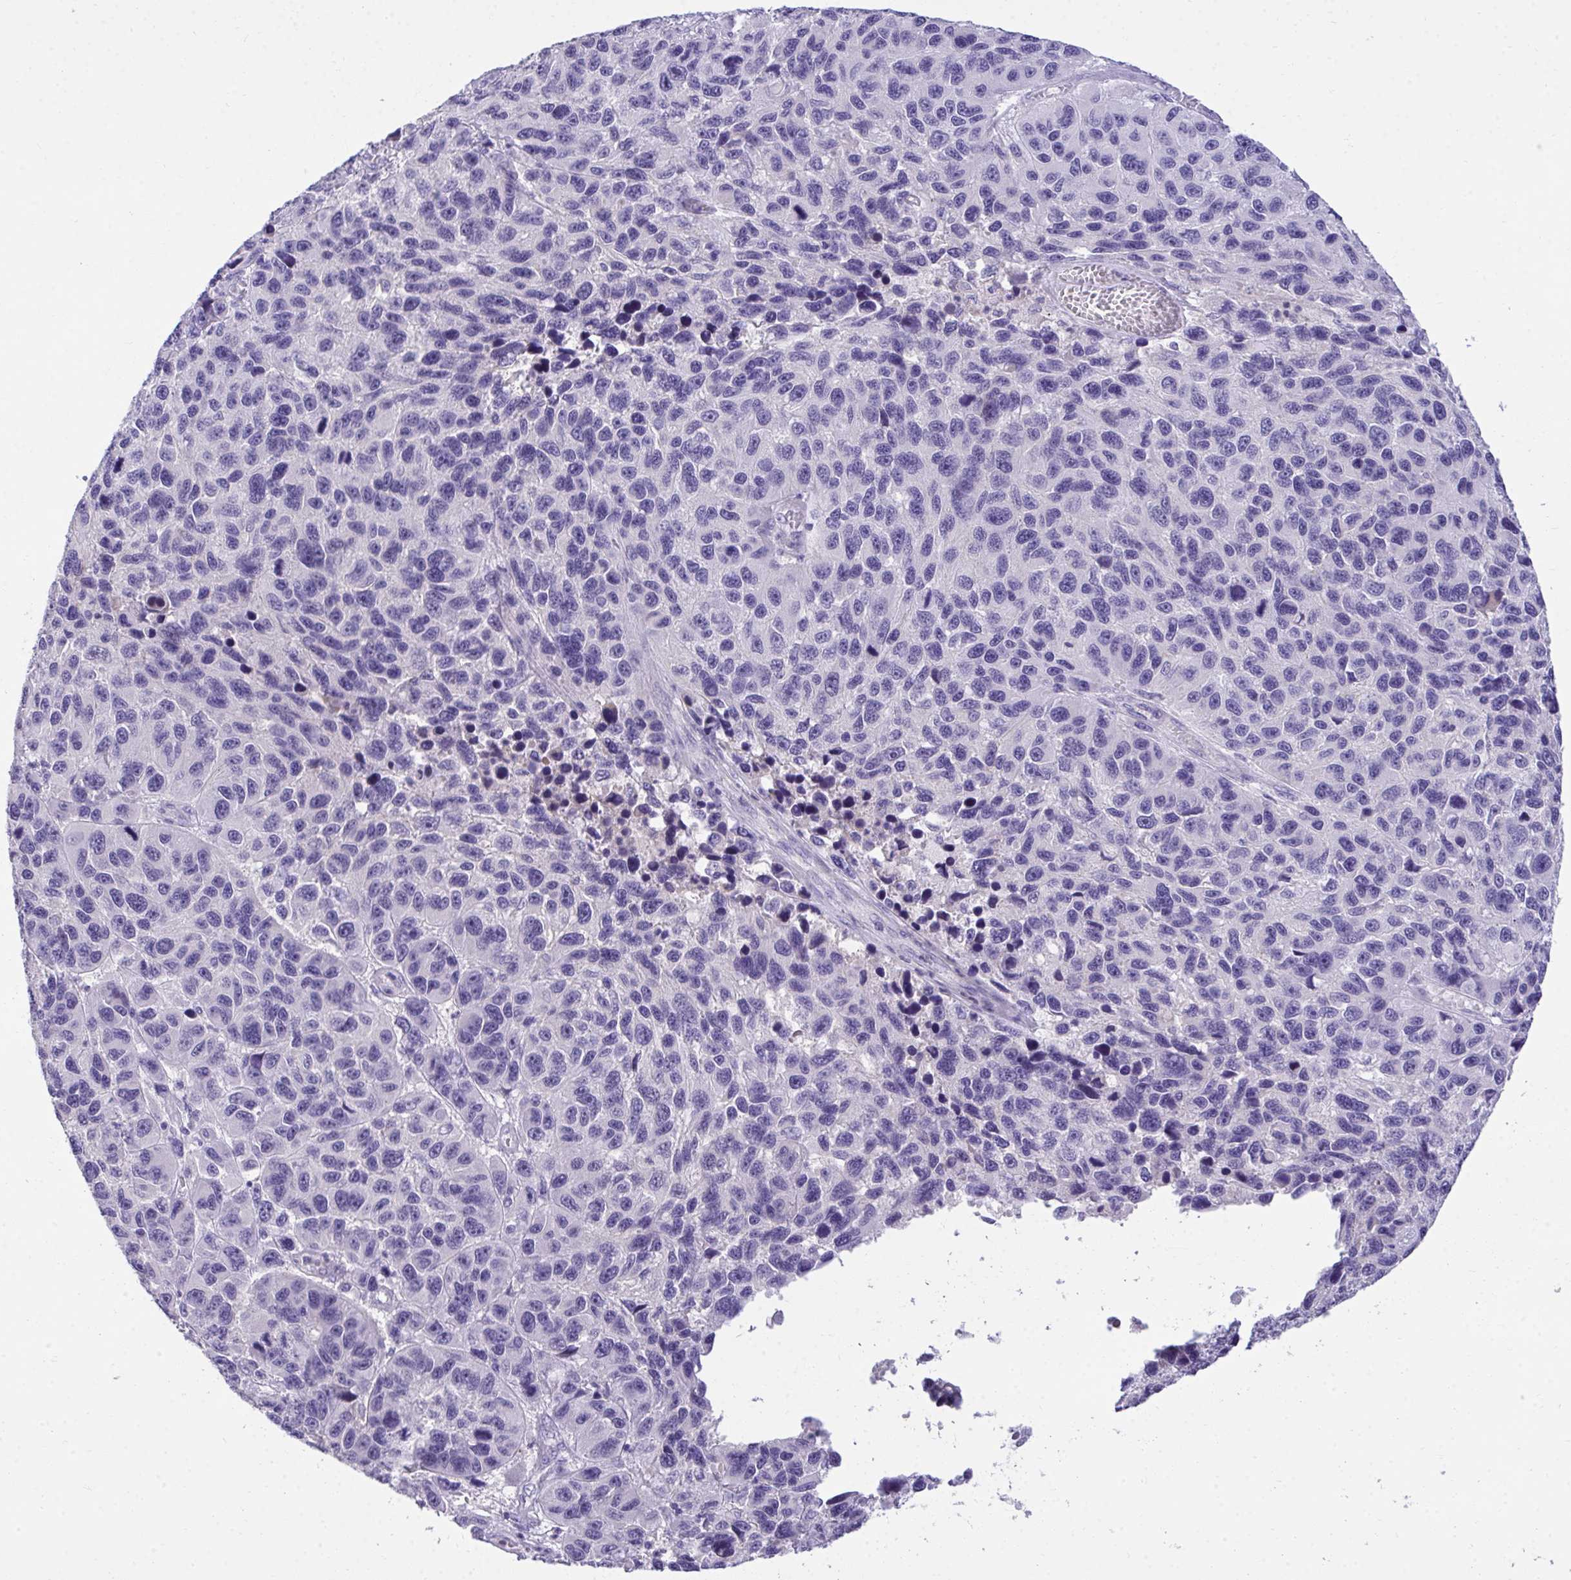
{"staining": {"intensity": "negative", "quantity": "none", "location": "none"}, "tissue": "melanoma", "cell_type": "Tumor cells", "image_type": "cancer", "snomed": [{"axis": "morphology", "description": "Malignant melanoma, NOS"}, {"axis": "topography", "description": "Skin"}], "caption": "Tumor cells show no significant protein staining in malignant melanoma. (DAB immunohistochemistry visualized using brightfield microscopy, high magnification).", "gene": "TMCO5A", "patient": {"sex": "male", "age": 53}}